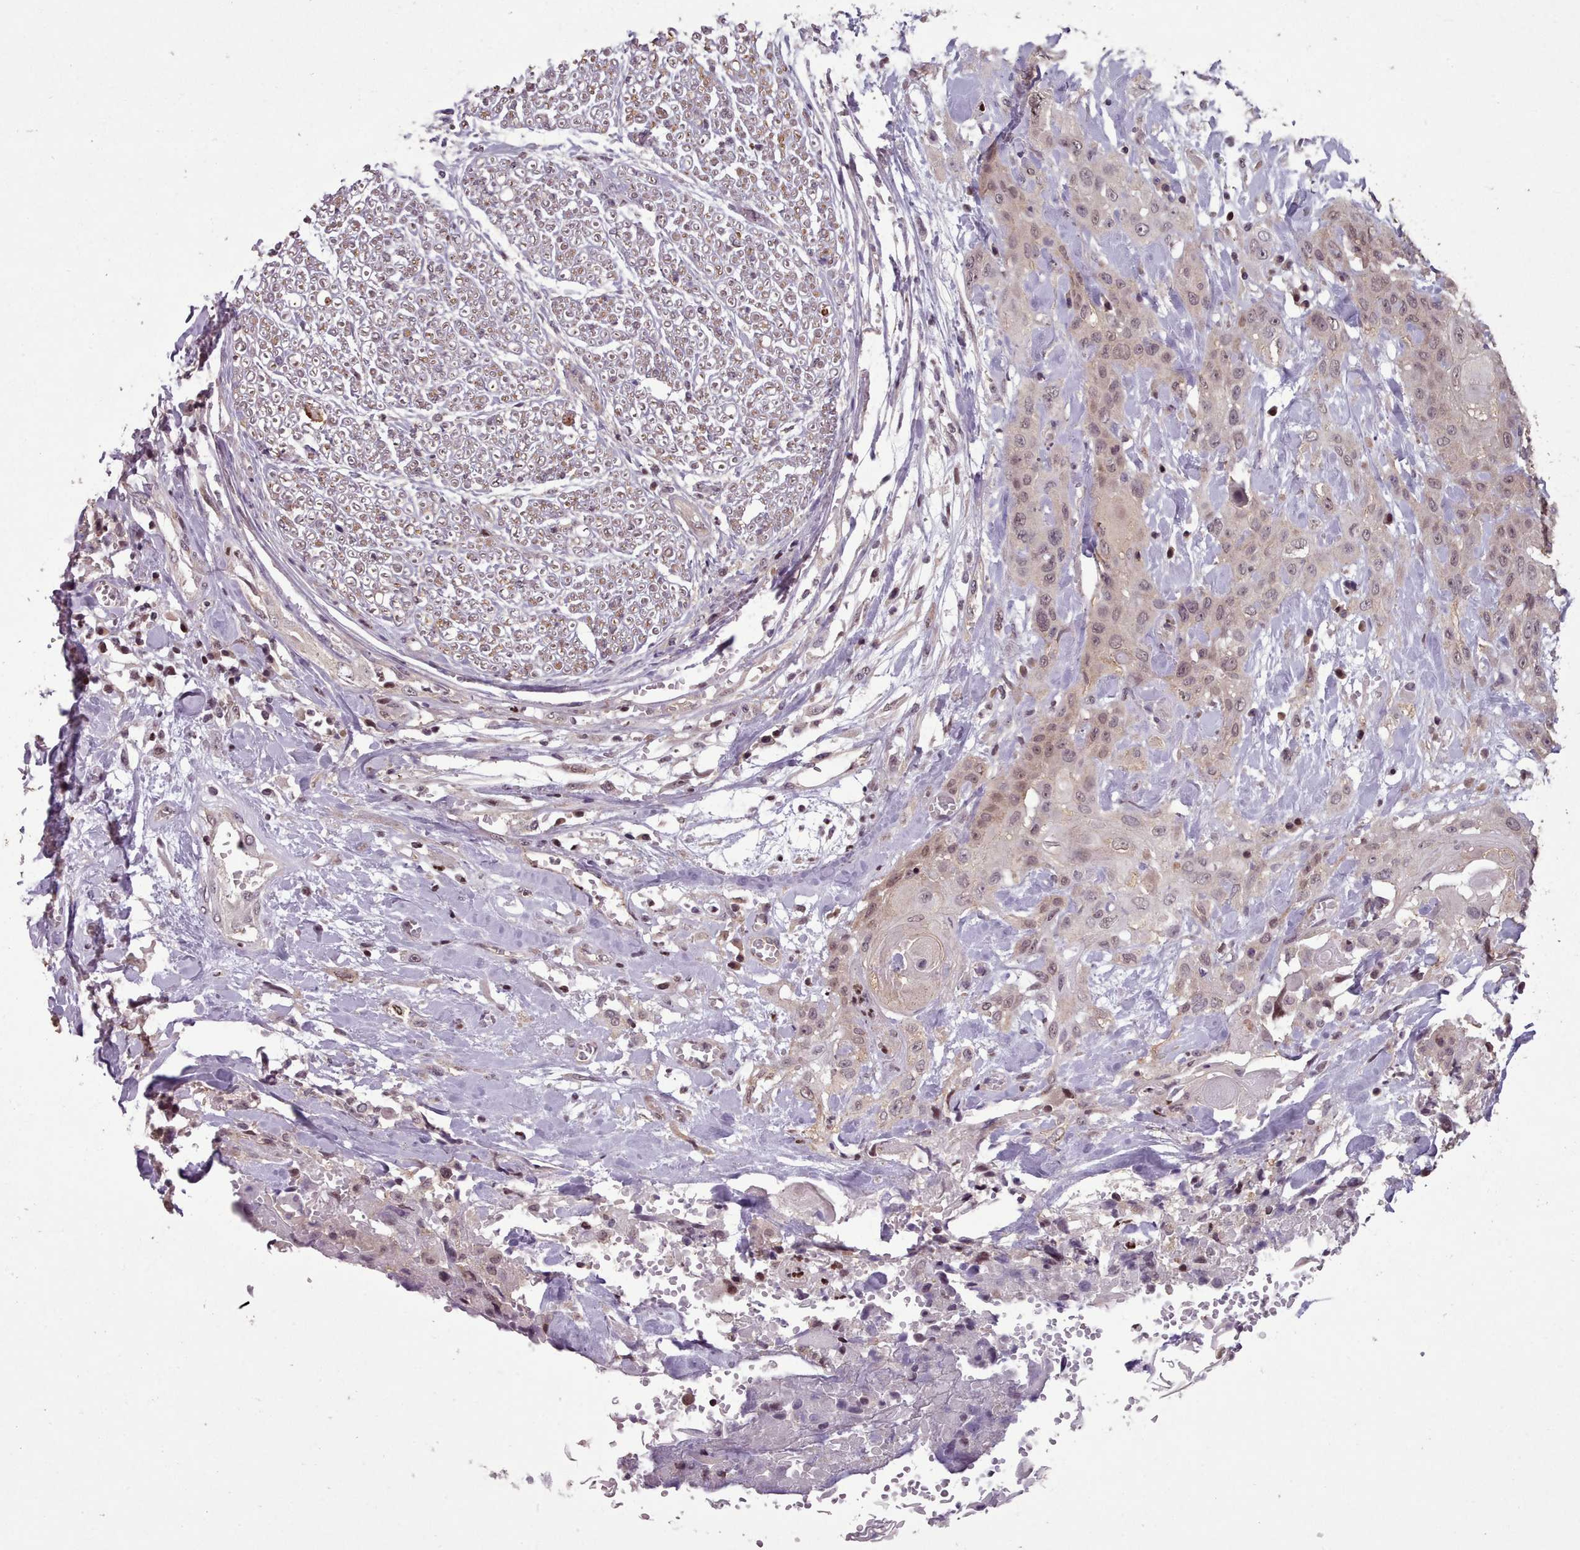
{"staining": {"intensity": "weak", "quantity": ">75%", "location": "nuclear"}, "tissue": "head and neck cancer", "cell_type": "Tumor cells", "image_type": "cancer", "snomed": [{"axis": "morphology", "description": "Squamous cell carcinoma, NOS"}, {"axis": "topography", "description": "Head-Neck"}], "caption": "Human head and neck cancer (squamous cell carcinoma) stained with a protein marker demonstrates weak staining in tumor cells.", "gene": "ENSA", "patient": {"sex": "female", "age": 43}}